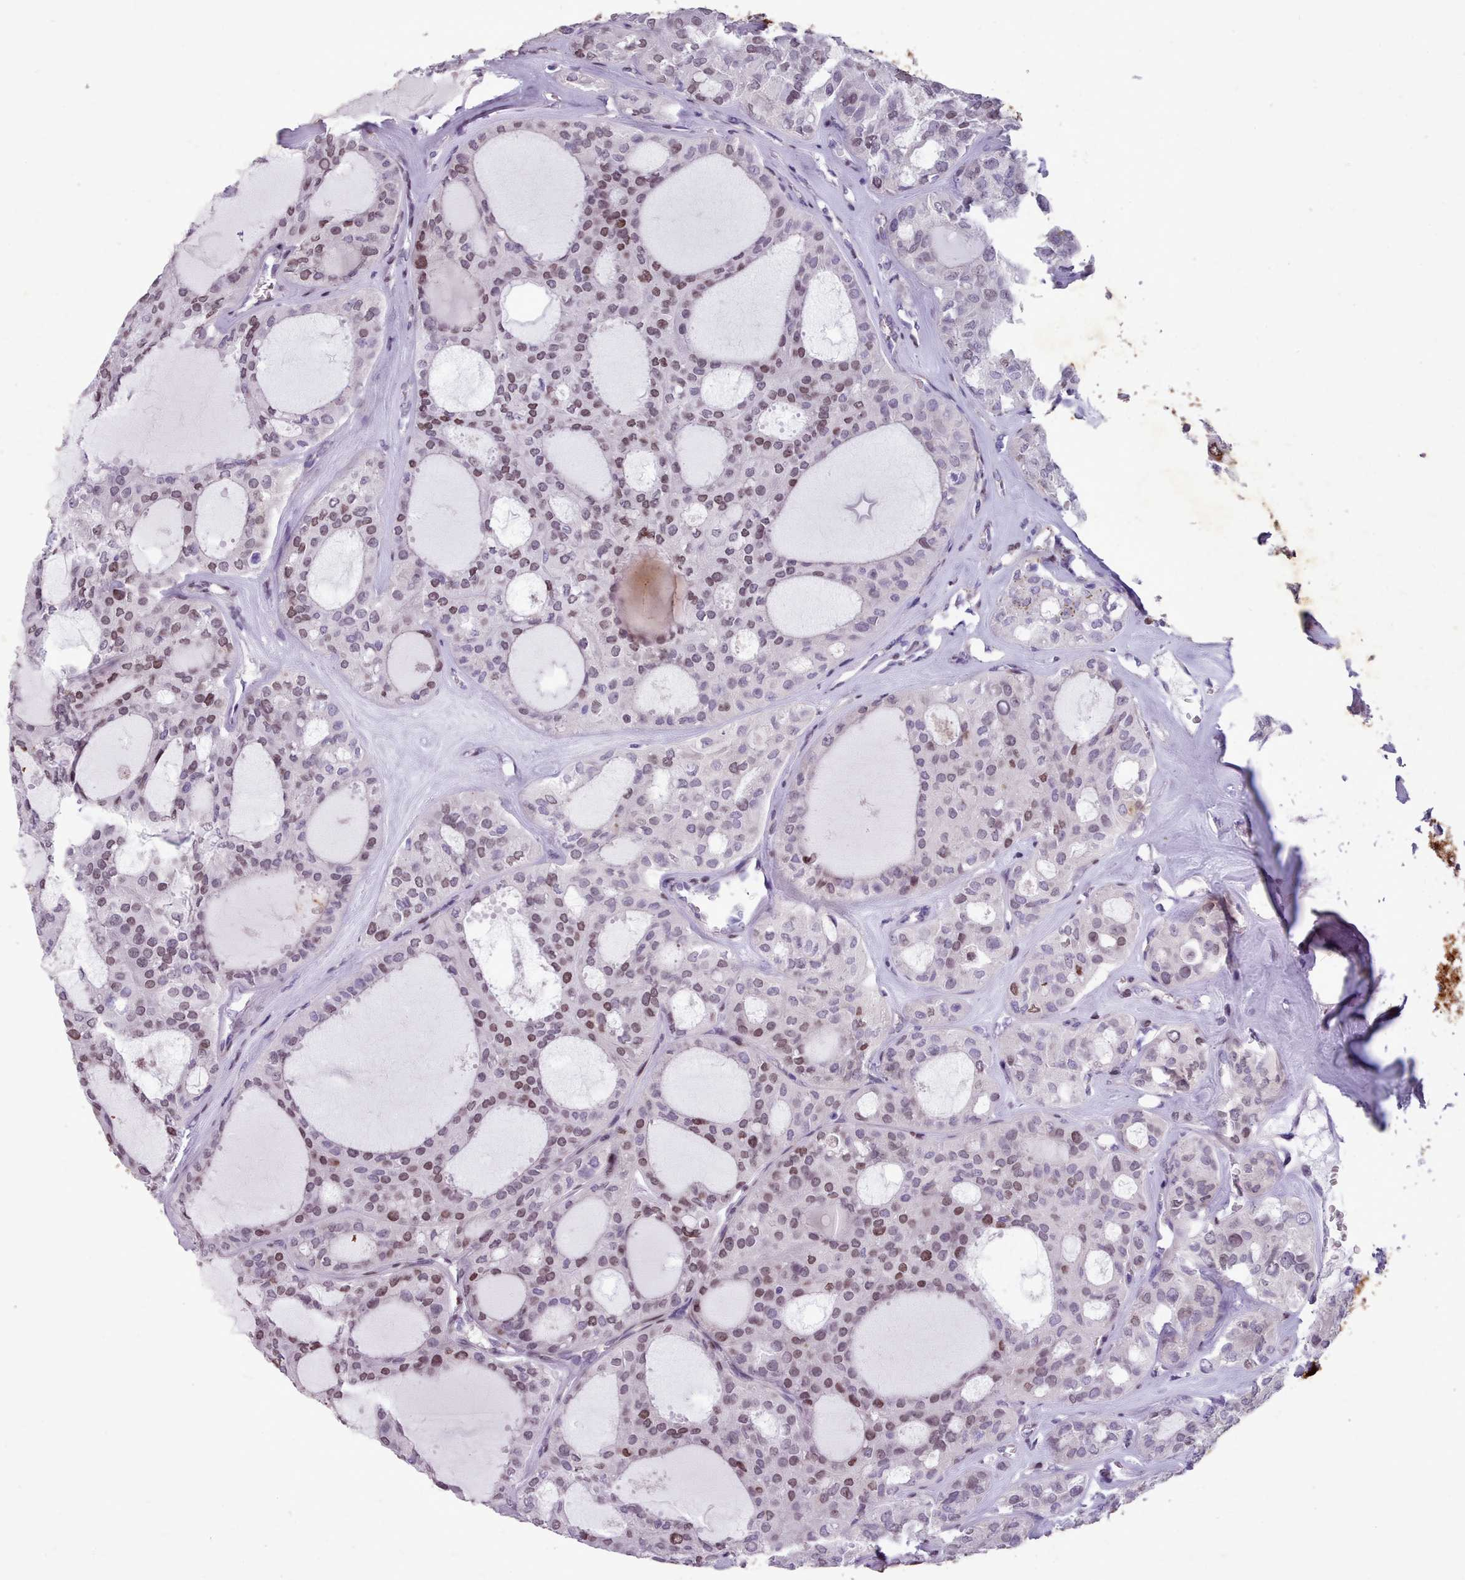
{"staining": {"intensity": "moderate", "quantity": "25%-75%", "location": "nuclear"}, "tissue": "thyroid cancer", "cell_type": "Tumor cells", "image_type": "cancer", "snomed": [{"axis": "morphology", "description": "Follicular adenoma carcinoma, NOS"}, {"axis": "topography", "description": "Thyroid gland"}], "caption": "This is a histology image of immunohistochemistry (IHC) staining of thyroid cancer (follicular adenoma carcinoma), which shows moderate expression in the nuclear of tumor cells.", "gene": "KCNT2", "patient": {"sex": "male", "age": 75}}